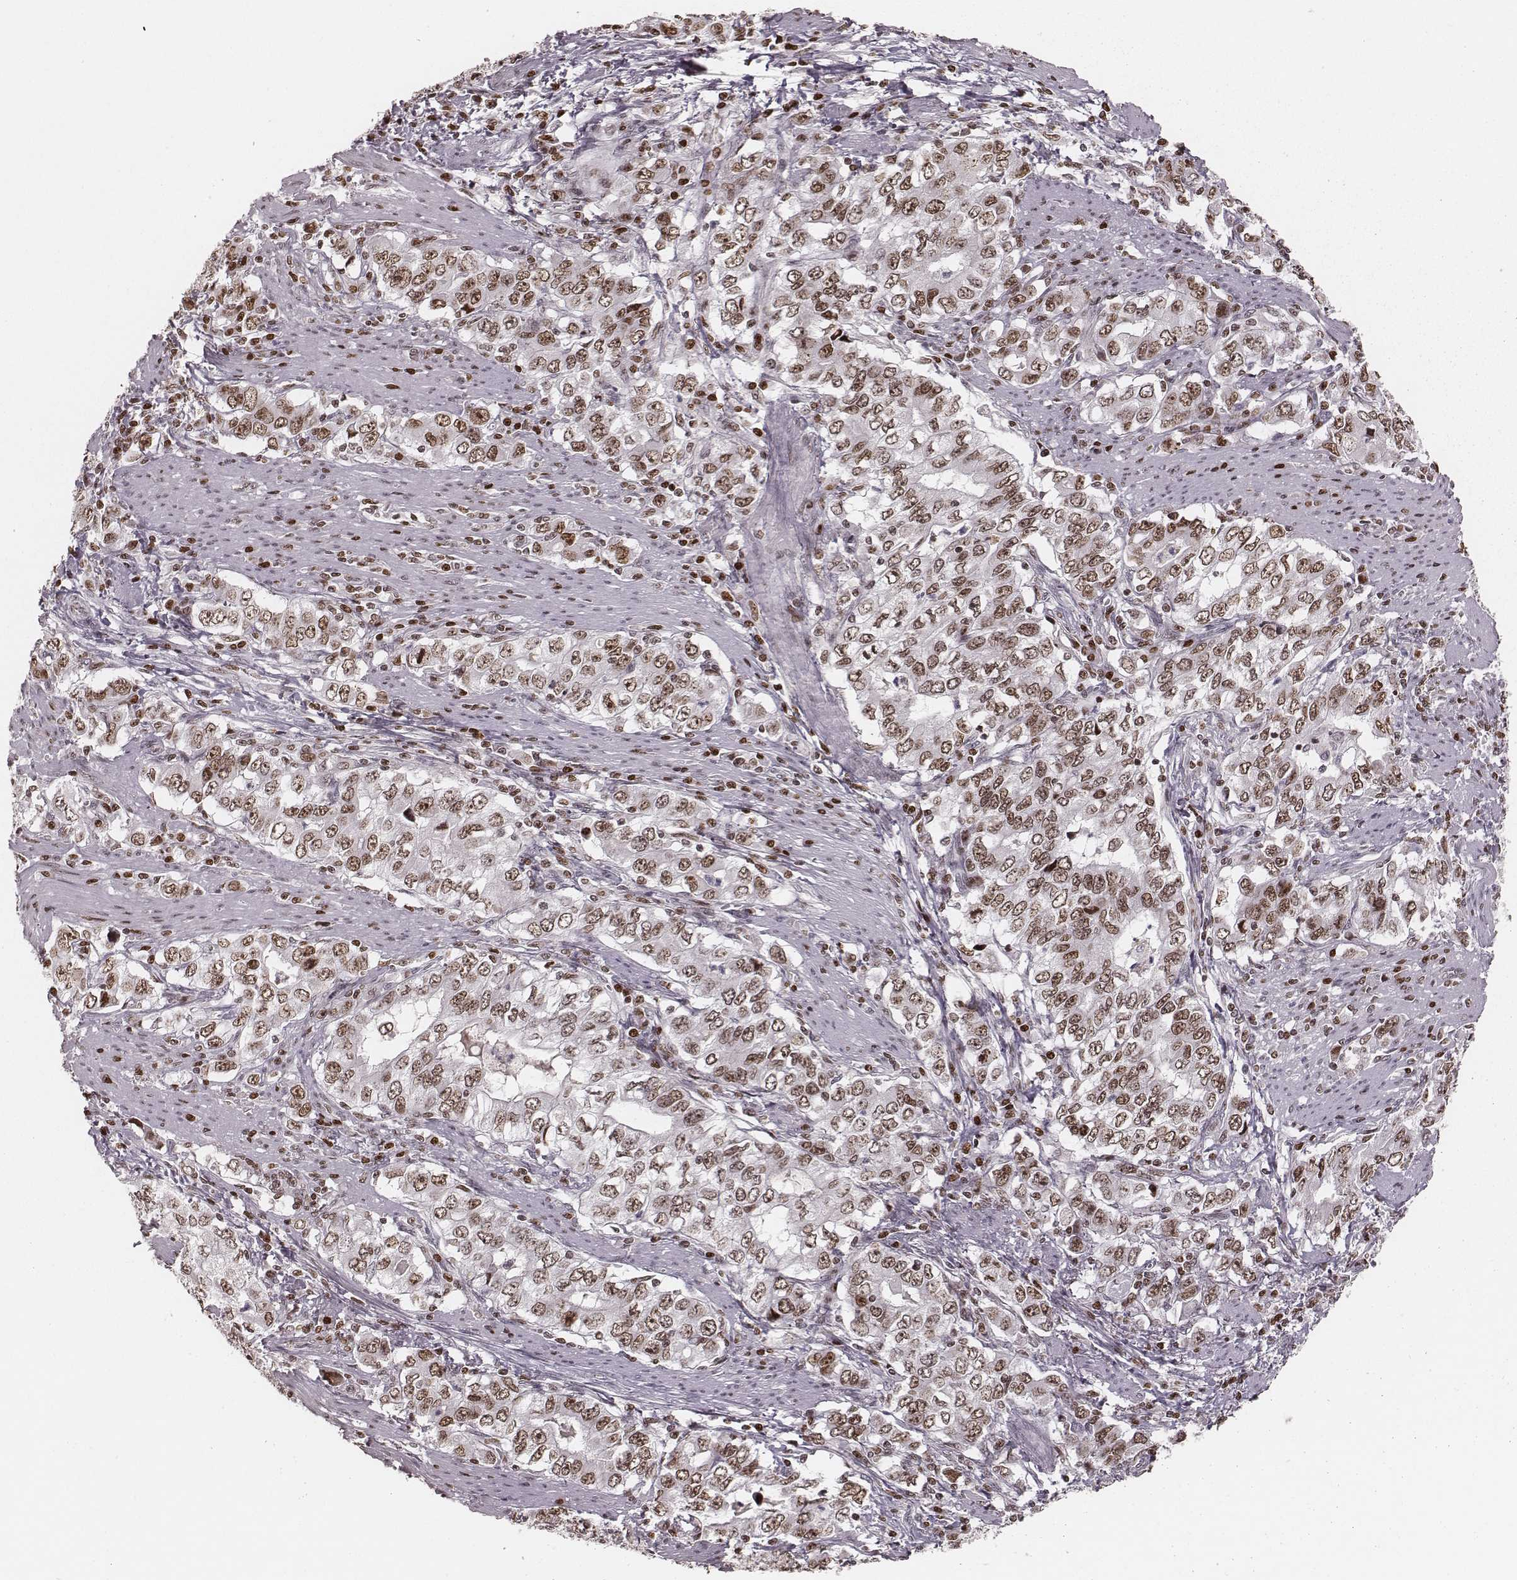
{"staining": {"intensity": "moderate", "quantity": ">75%", "location": "nuclear"}, "tissue": "stomach cancer", "cell_type": "Tumor cells", "image_type": "cancer", "snomed": [{"axis": "morphology", "description": "Adenocarcinoma, NOS"}, {"axis": "topography", "description": "Stomach, lower"}], "caption": "IHC photomicrograph of human stomach adenocarcinoma stained for a protein (brown), which demonstrates medium levels of moderate nuclear staining in about >75% of tumor cells.", "gene": "PARP1", "patient": {"sex": "female", "age": 72}}